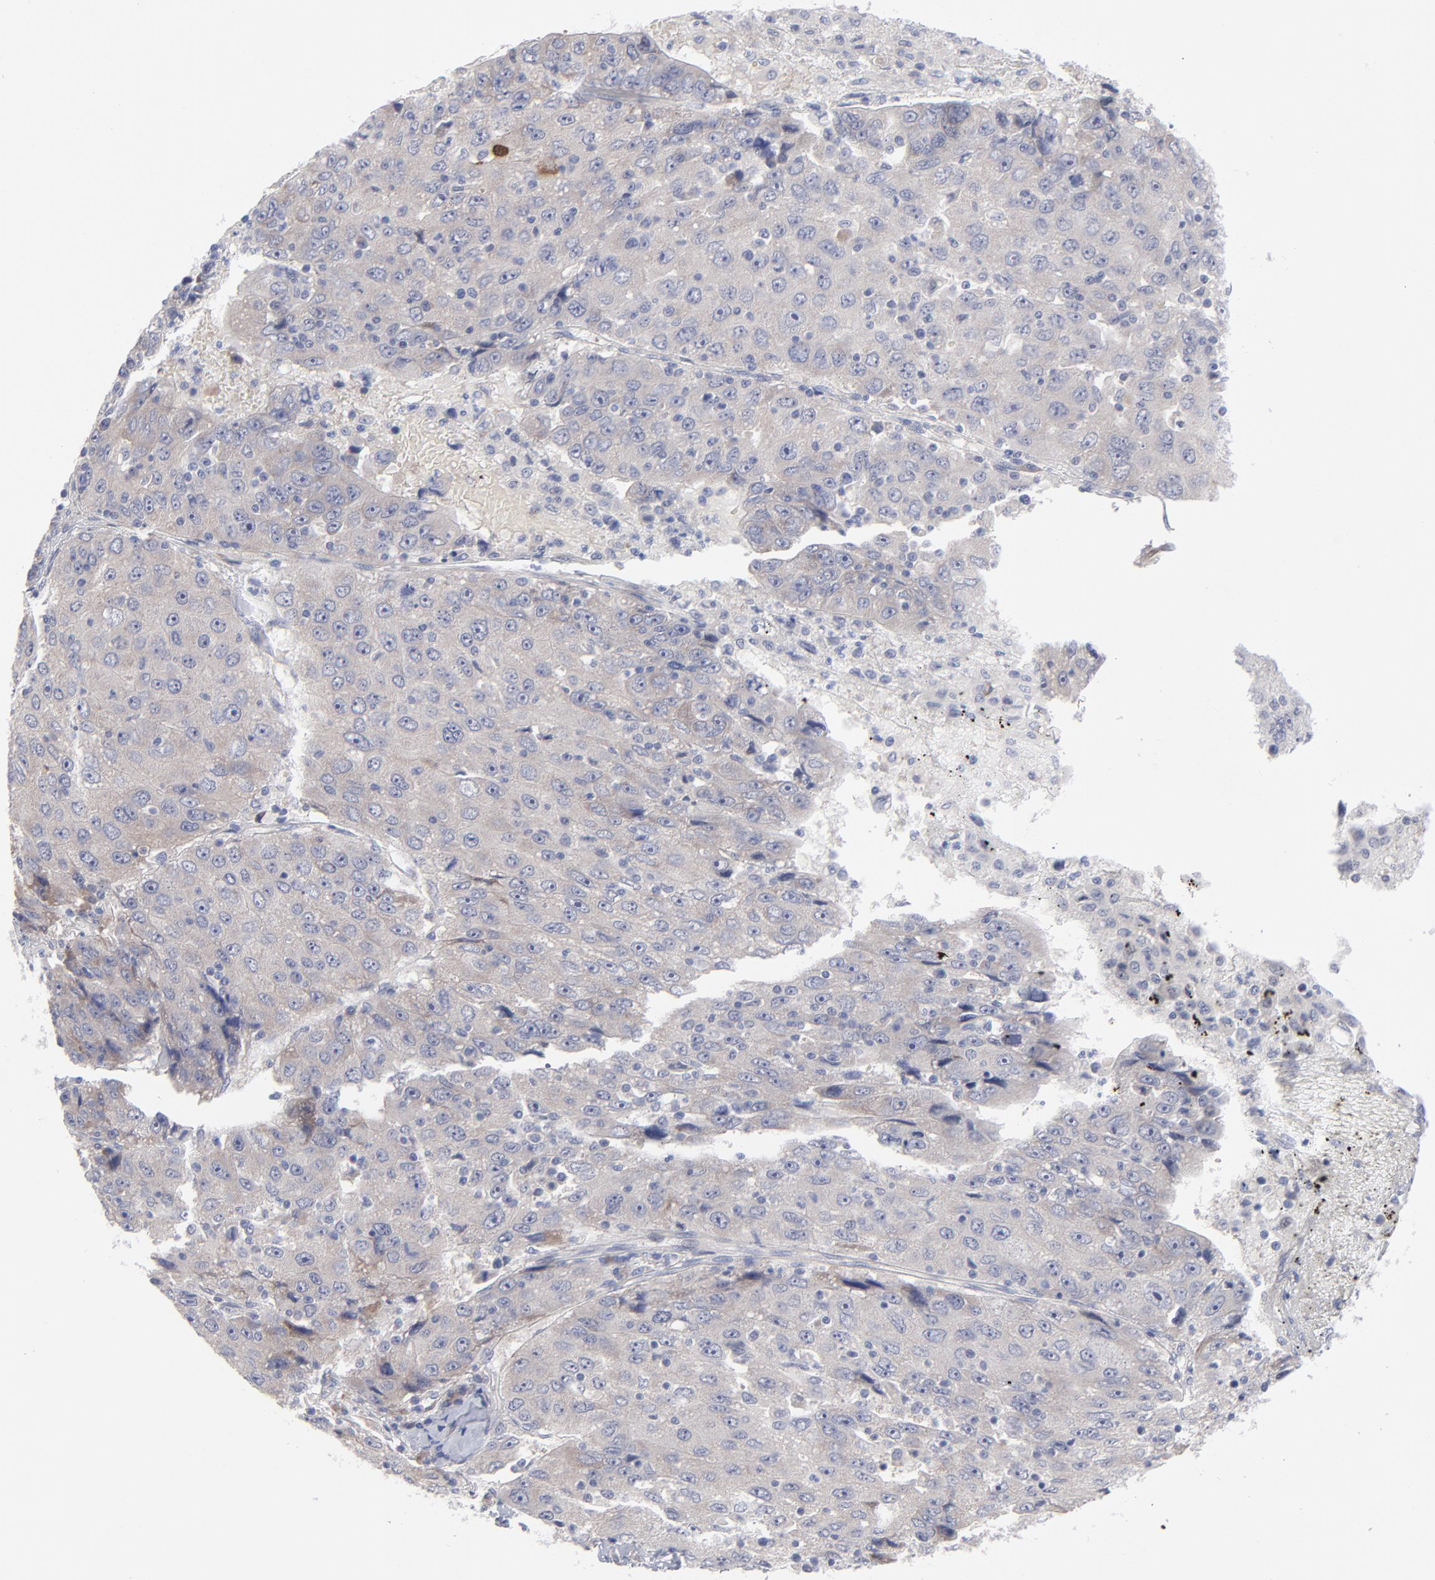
{"staining": {"intensity": "negative", "quantity": "none", "location": "none"}, "tissue": "liver cancer", "cell_type": "Tumor cells", "image_type": "cancer", "snomed": [{"axis": "morphology", "description": "Carcinoma, Hepatocellular, NOS"}, {"axis": "topography", "description": "Liver"}], "caption": "Image shows no significant protein staining in tumor cells of hepatocellular carcinoma (liver). Nuclei are stained in blue.", "gene": "RPS24", "patient": {"sex": "male", "age": 49}}